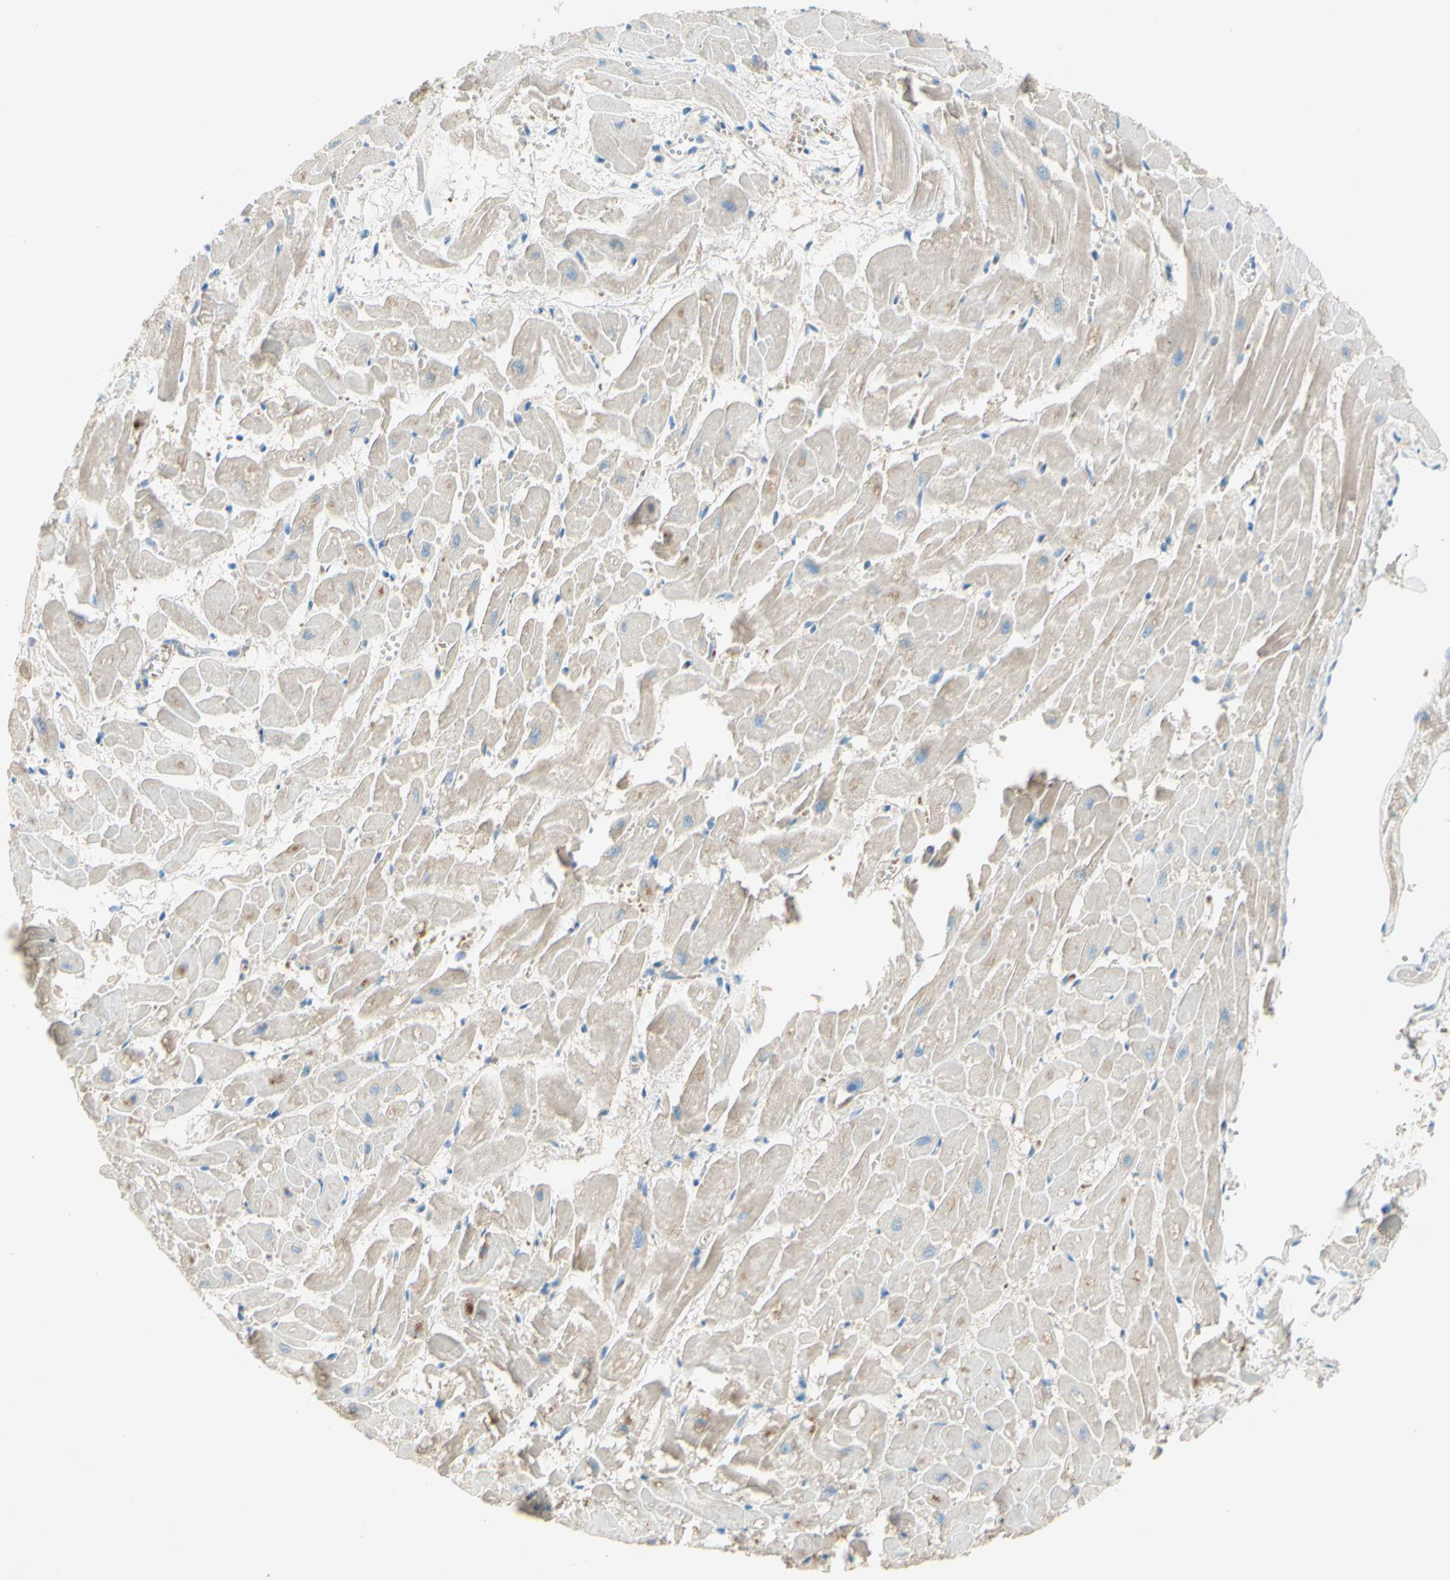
{"staining": {"intensity": "negative", "quantity": "none", "location": "none"}, "tissue": "heart muscle", "cell_type": "Cardiomyocytes", "image_type": "normal", "snomed": [{"axis": "morphology", "description": "Normal tissue, NOS"}, {"axis": "topography", "description": "Heart"}], "caption": "Immunohistochemistry of unremarkable human heart muscle demonstrates no staining in cardiomyocytes.", "gene": "IL2", "patient": {"sex": "female", "age": 19}}